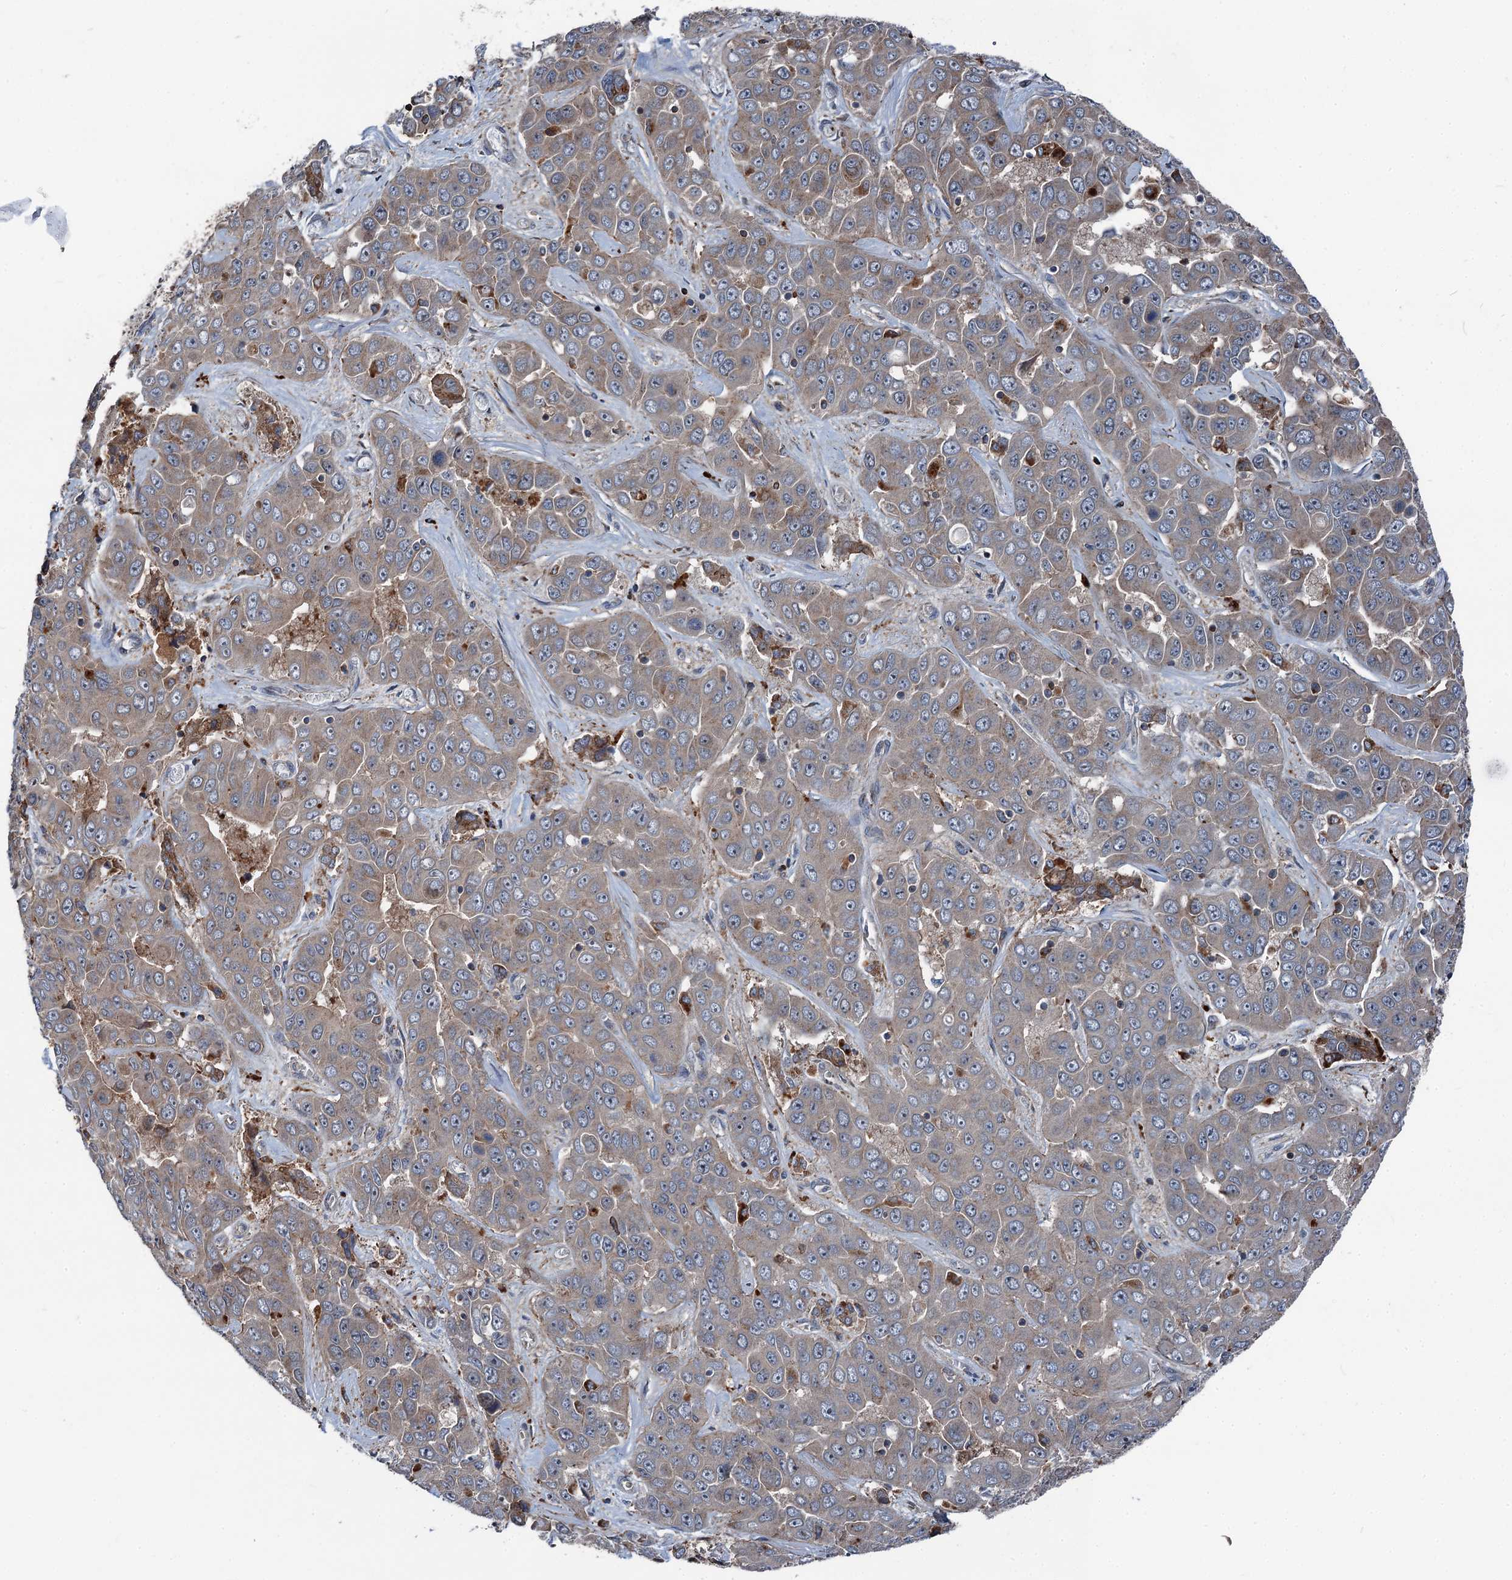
{"staining": {"intensity": "weak", "quantity": "<25%", "location": "cytoplasmic/membranous"}, "tissue": "liver cancer", "cell_type": "Tumor cells", "image_type": "cancer", "snomed": [{"axis": "morphology", "description": "Cholangiocarcinoma"}, {"axis": "topography", "description": "Liver"}], "caption": "Tumor cells are negative for brown protein staining in liver cancer (cholangiocarcinoma).", "gene": "POLR1D", "patient": {"sex": "female", "age": 52}}